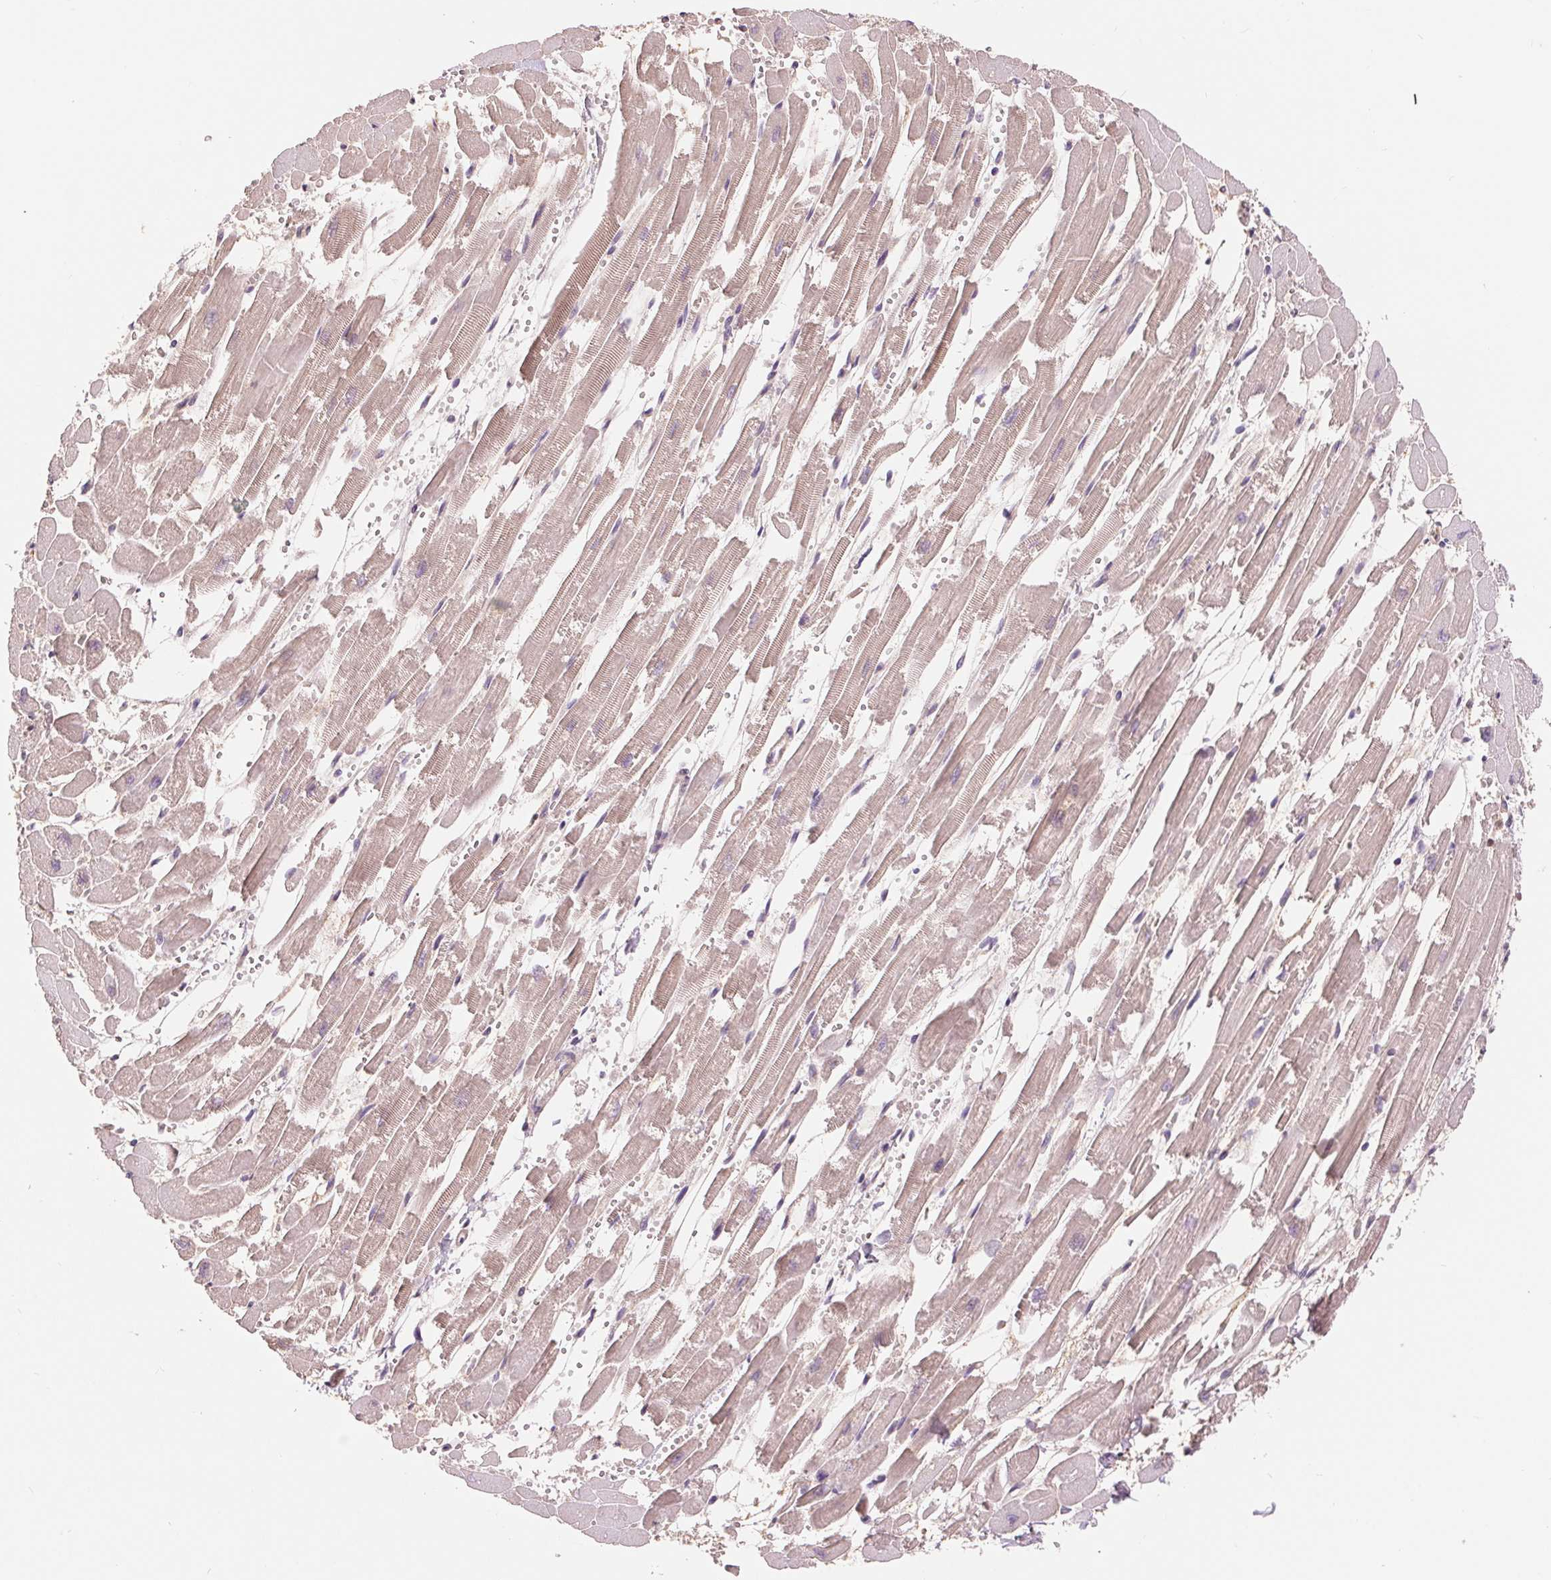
{"staining": {"intensity": "weak", "quantity": "25%-75%", "location": "cytoplasmic/membranous"}, "tissue": "heart muscle", "cell_type": "Cardiomyocytes", "image_type": "normal", "snomed": [{"axis": "morphology", "description": "Normal tissue, NOS"}, {"axis": "topography", "description": "Heart"}], "caption": "Immunohistochemistry (IHC) image of unremarkable heart muscle: human heart muscle stained using immunohistochemistry (IHC) displays low levels of weak protein expression localized specifically in the cytoplasmic/membranous of cardiomyocytes, appearing as a cytoplasmic/membranous brown color.", "gene": "TMEM273", "patient": {"sex": "female", "age": 52}}